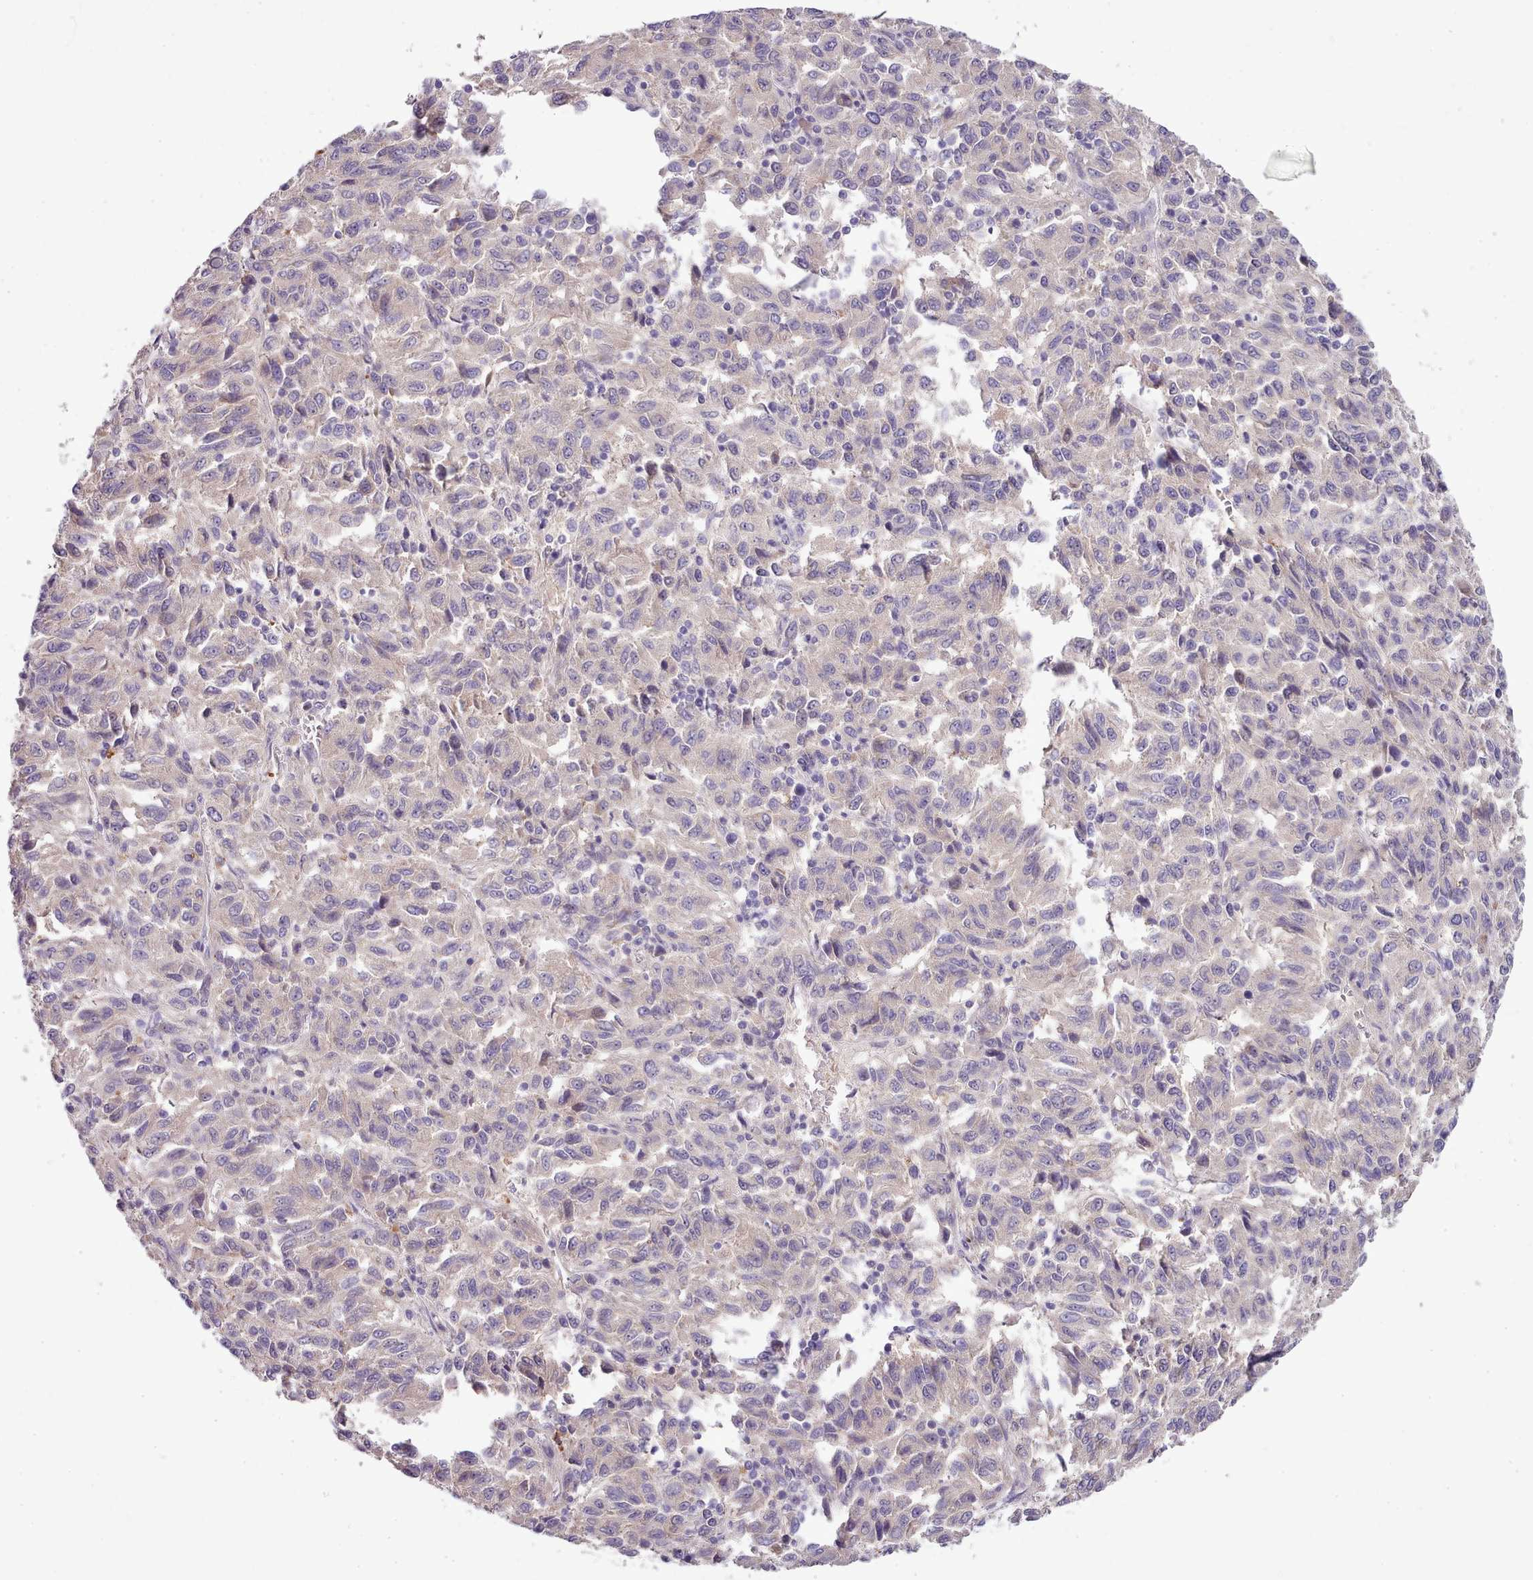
{"staining": {"intensity": "negative", "quantity": "none", "location": "none"}, "tissue": "melanoma", "cell_type": "Tumor cells", "image_type": "cancer", "snomed": [{"axis": "morphology", "description": "Malignant melanoma, Metastatic site"}, {"axis": "topography", "description": "Lung"}], "caption": "An image of melanoma stained for a protein reveals no brown staining in tumor cells.", "gene": "SETX", "patient": {"sex": "male", "age": 64}}